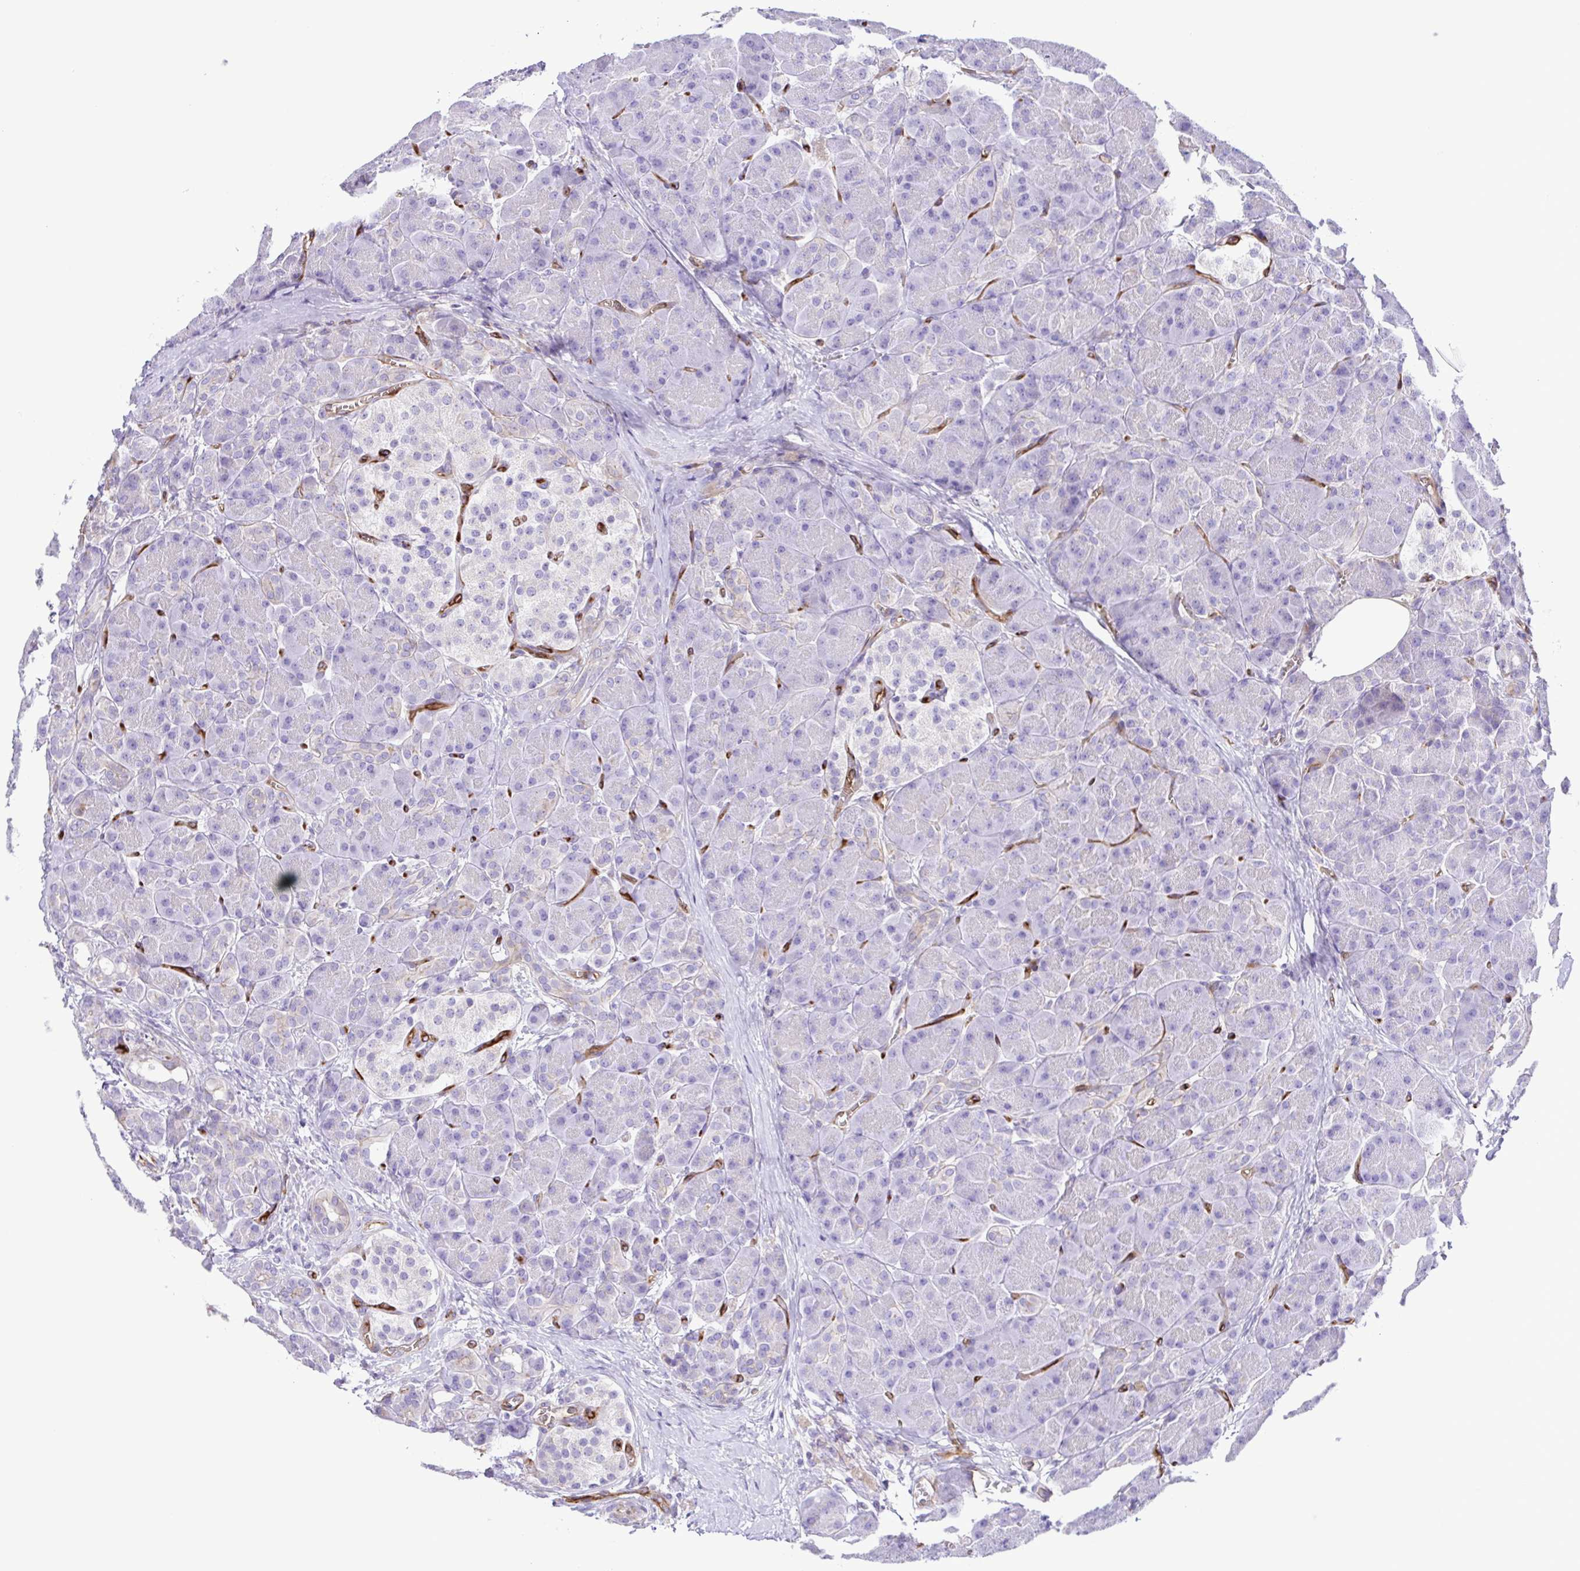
{"staining": {"intensity": "negative", "quantity": "none", "location": "none"}, "tissue": "pancreas", "cell_type": "Exocrine glandular cells", "image_type": "normal", "snomed": [{"axis": "morphology", "description": "Normal tissue, NOS"}, {"axis": "topography", "description": "Pancreas"}], "caption": "The image shows no staining of exocrine glandular cells in normal pancreas. The staining was performed using DAB to visualize the protein expression in brown, while the nuclei were stained in blue with hematoxylin (Magnification: 20x).", "gene": "FLT1", "patient": {"sex": "male", "age": 55}}